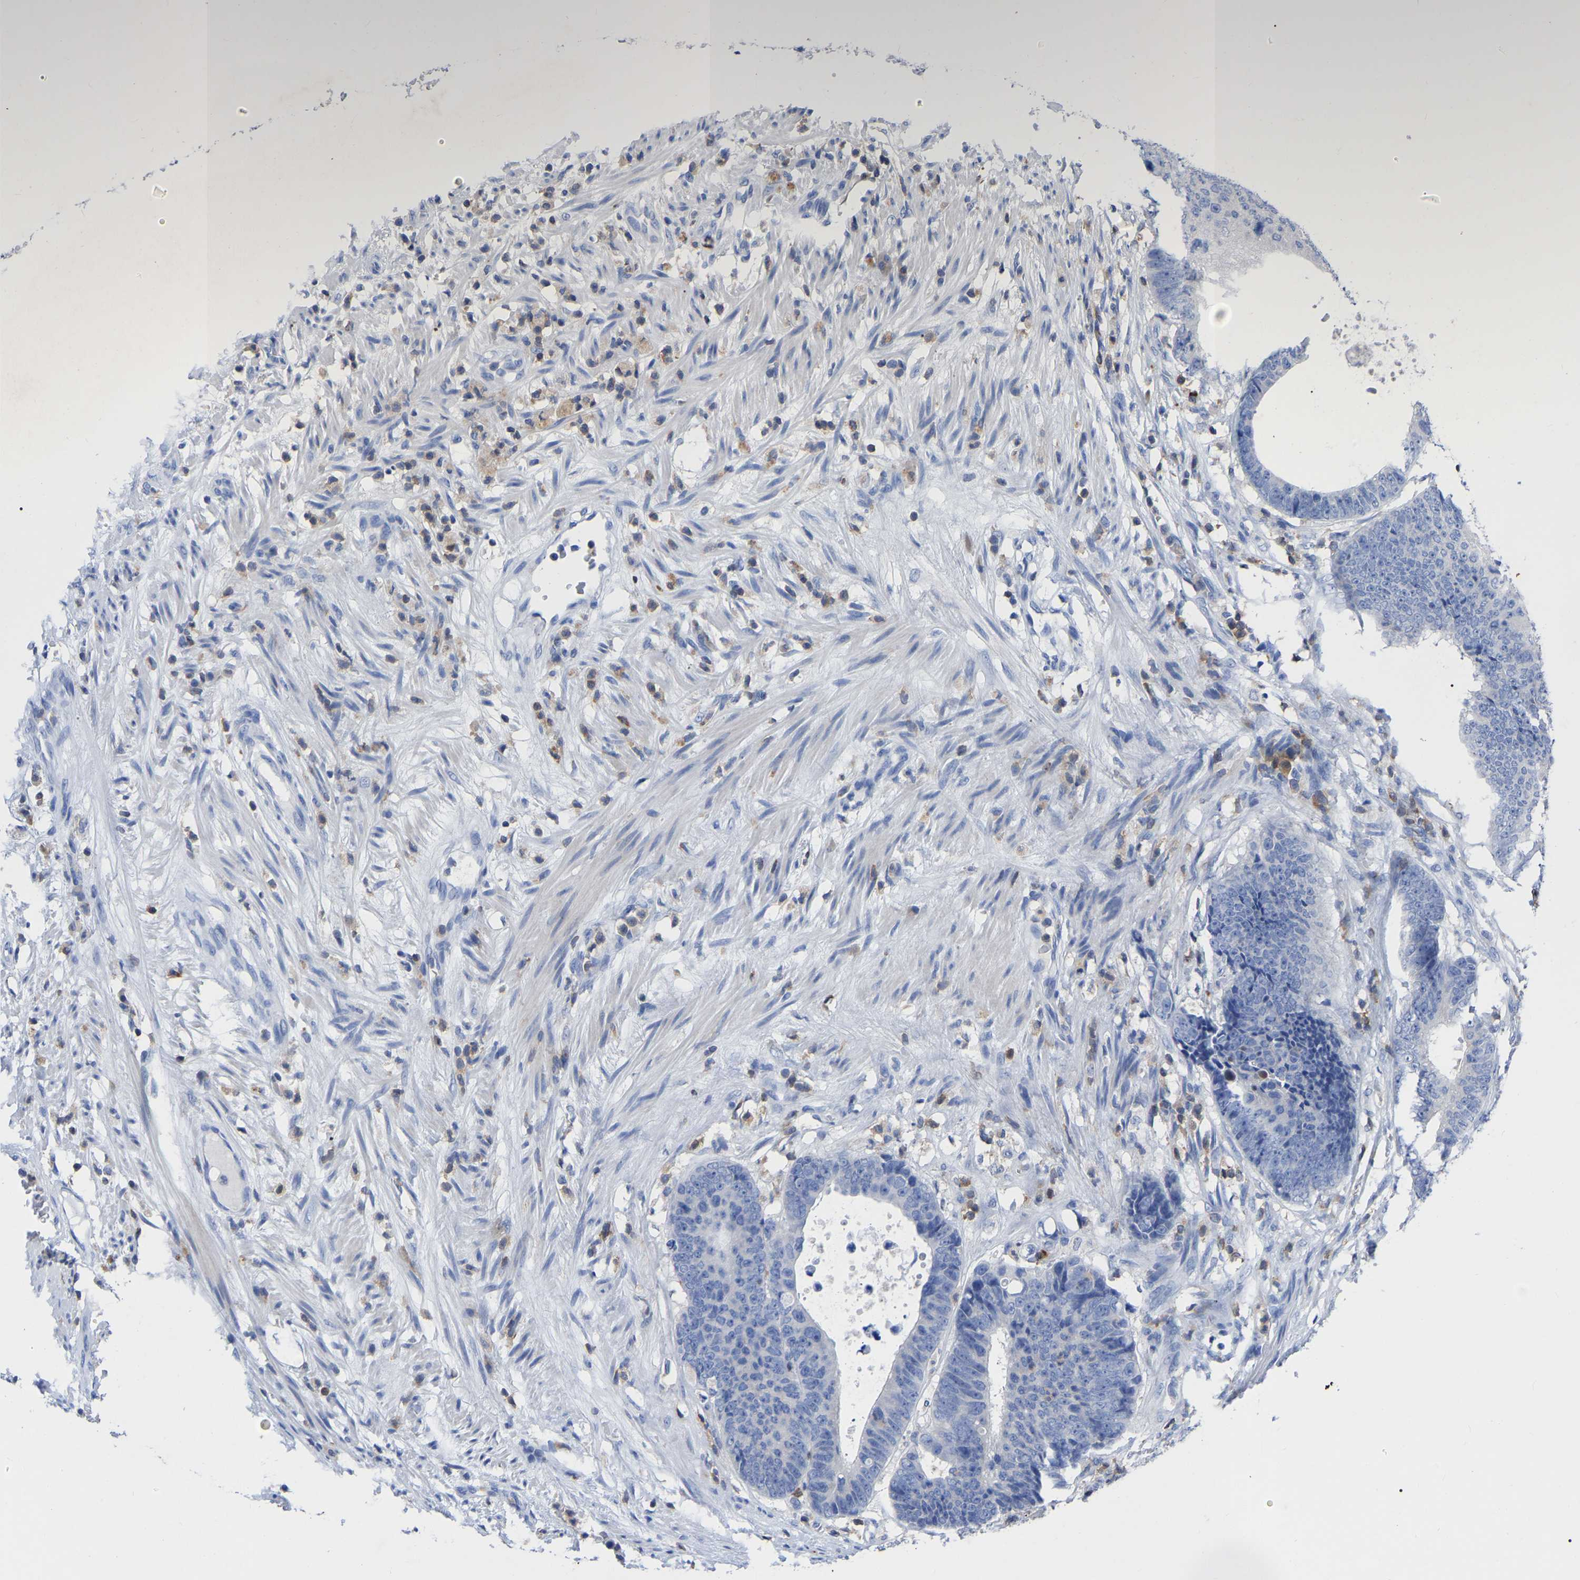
{"staining": {"intensity": "negative", "quantity": "none", "location": "none"}, "tissue": "colorectal cancer", "cell_type": "Tumor cells", "image_type": "cancer", "snomed": [{"axis": "morphology", "description": "Adenocarcinoma, NOS"}, {"axis": "topography", "description": "Colon"}], "caption": "IHC image of neoplastic tissue: colorectal cancer stained with DAB exhibits no significant protein positivity in tumor cells.", "gene": "PTPN7", "patient": {"sex": "male", "age": 56}}